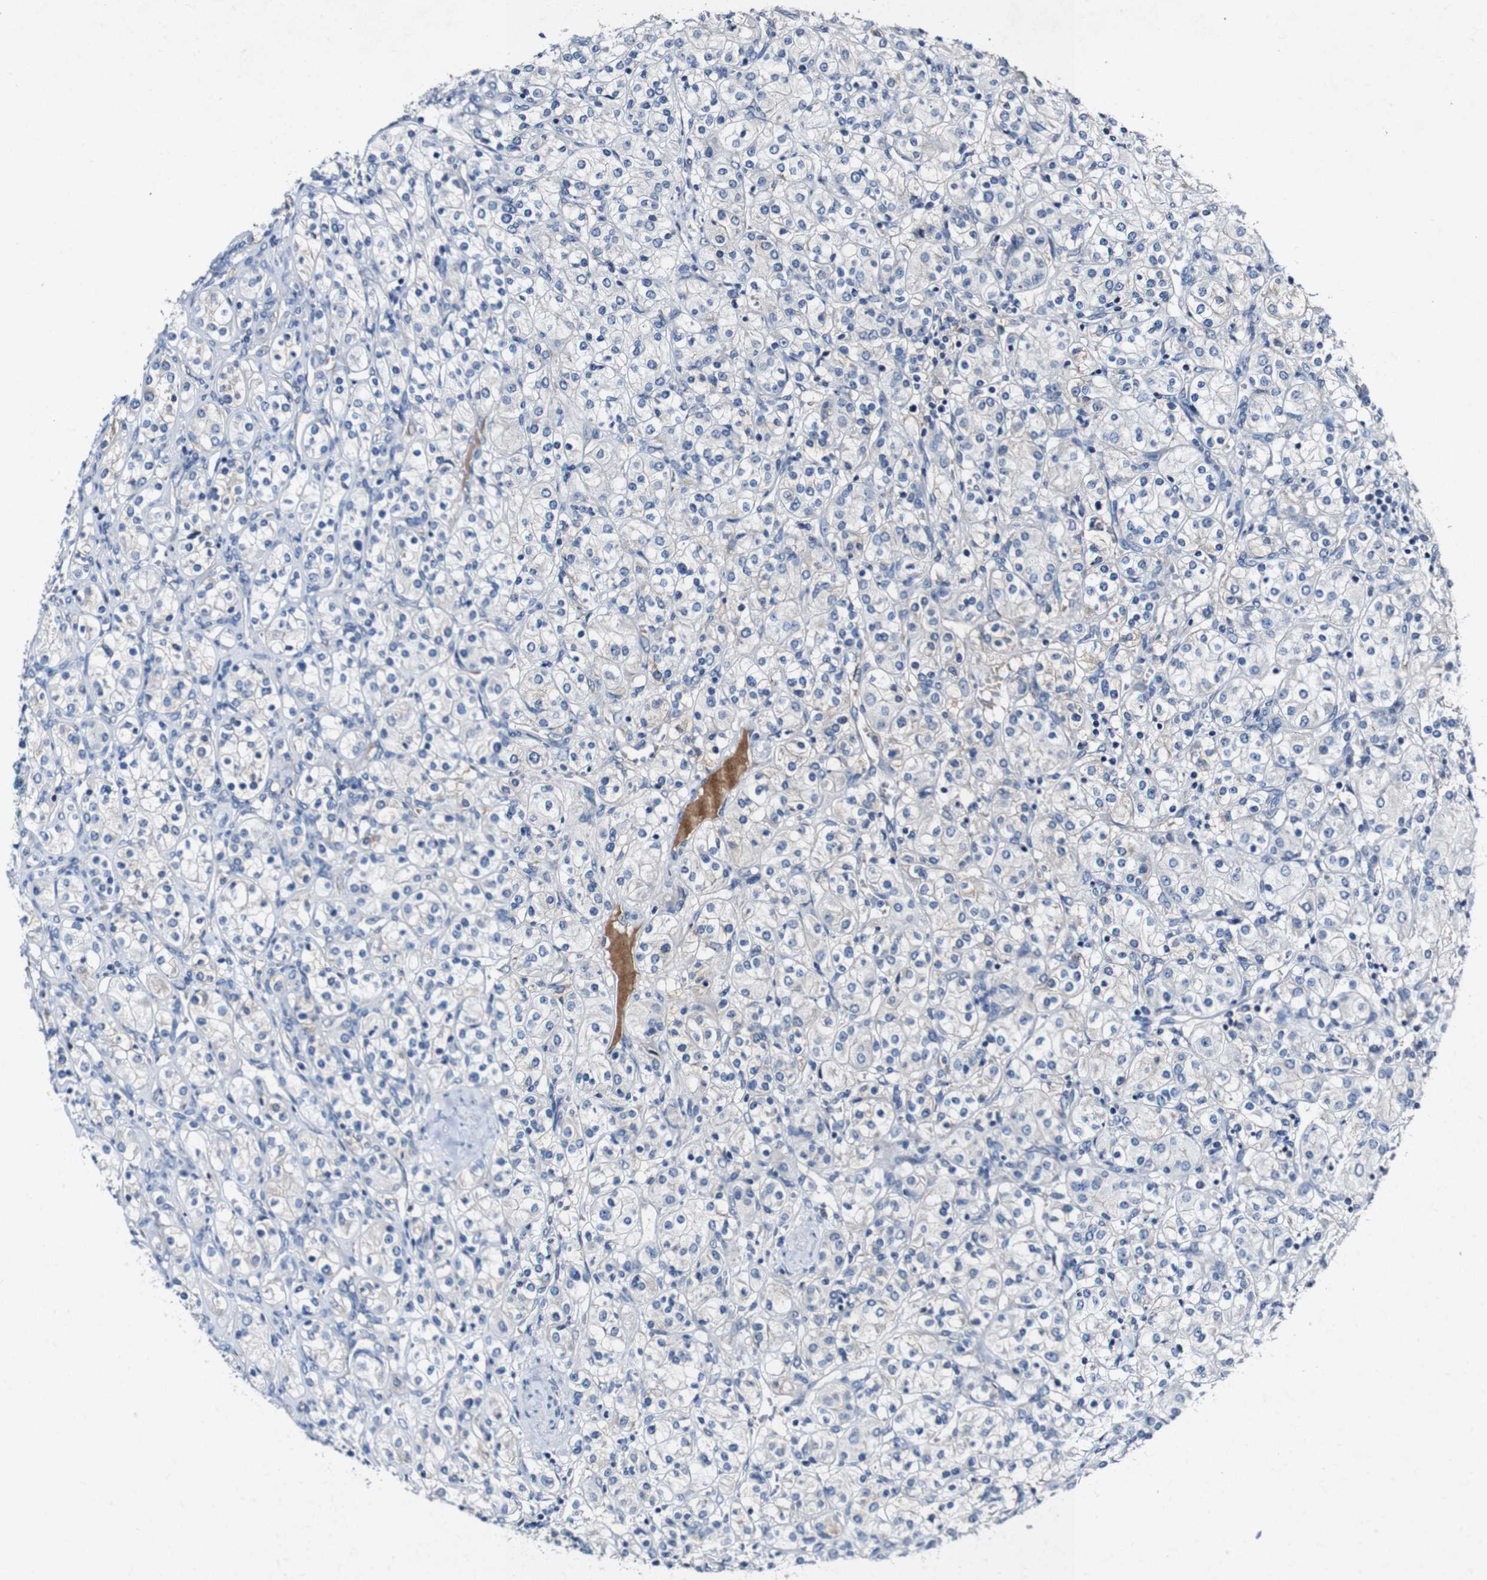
{"staining": {"intensity": "negative", "quantity": "none", "location": "none"}, "tissue": "renal cancer", "cell_type": "Tumor cells", "image_type": "cancer", "snomed": [{"axis": "morphology", "description": "Adenocarcinoma, NOS"}, {"axis": "topography", "description": "Kidney"}], "caption": "Photomicrograph shows no significant protein expression in tumor cells of renal adenocarcinoma.", "gene": "GRAMD1A", "patient": {"sex": "male", "age": 77}}